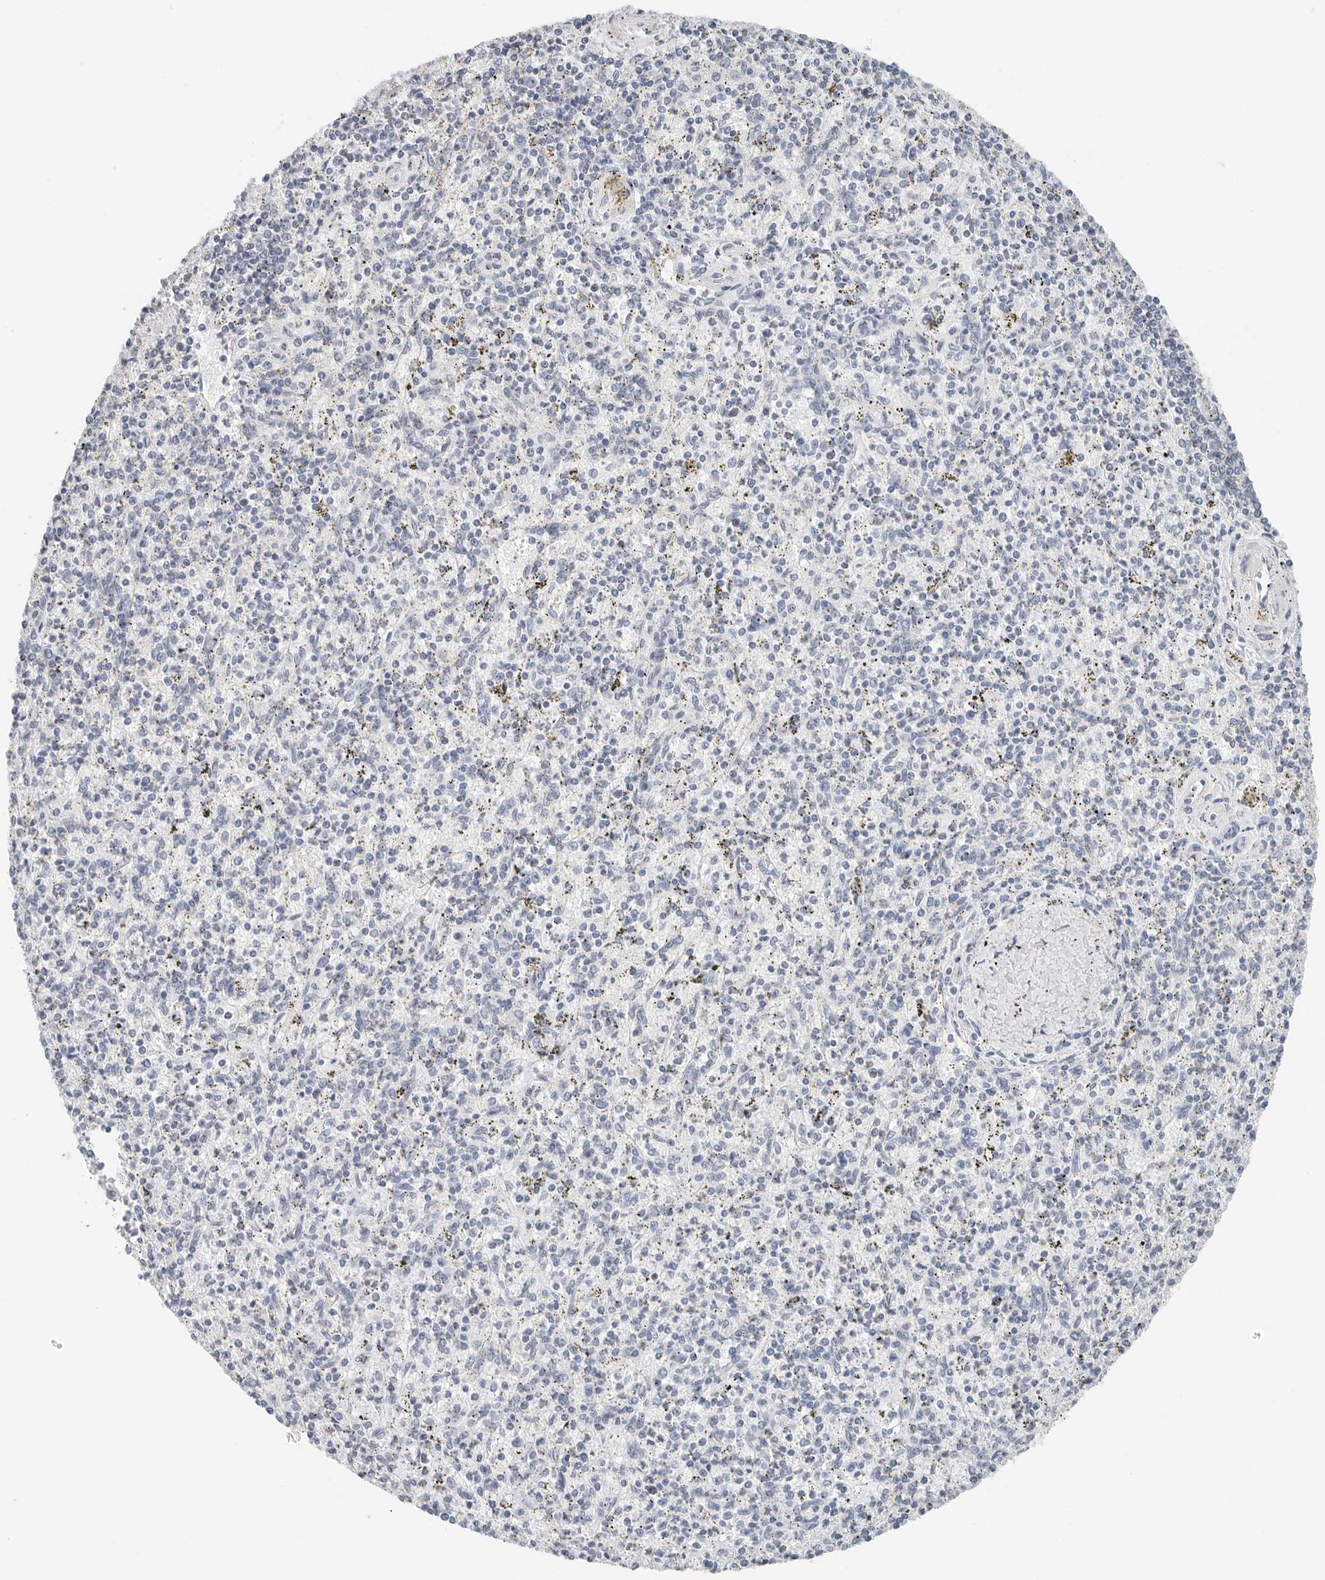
{"staining": {"intensity": "negative", "quantity": "none", "location": "none"}, "tissue": "spleen", "cell_type": "Cells in red pulp", "image_type": "normal", "snomed": [{"axis": "morphology", "description": "Normal tissue, NOS"}, {"axis": "topography", "description": "Spleen"}], "caption": "High power microscopy micrograph of an immunohistochemistry image of benign spleen, revealing no significant positivity in cells in red pulp.", "gene": "NTMT2", "patient": {"sex": "male", "age": 72}}